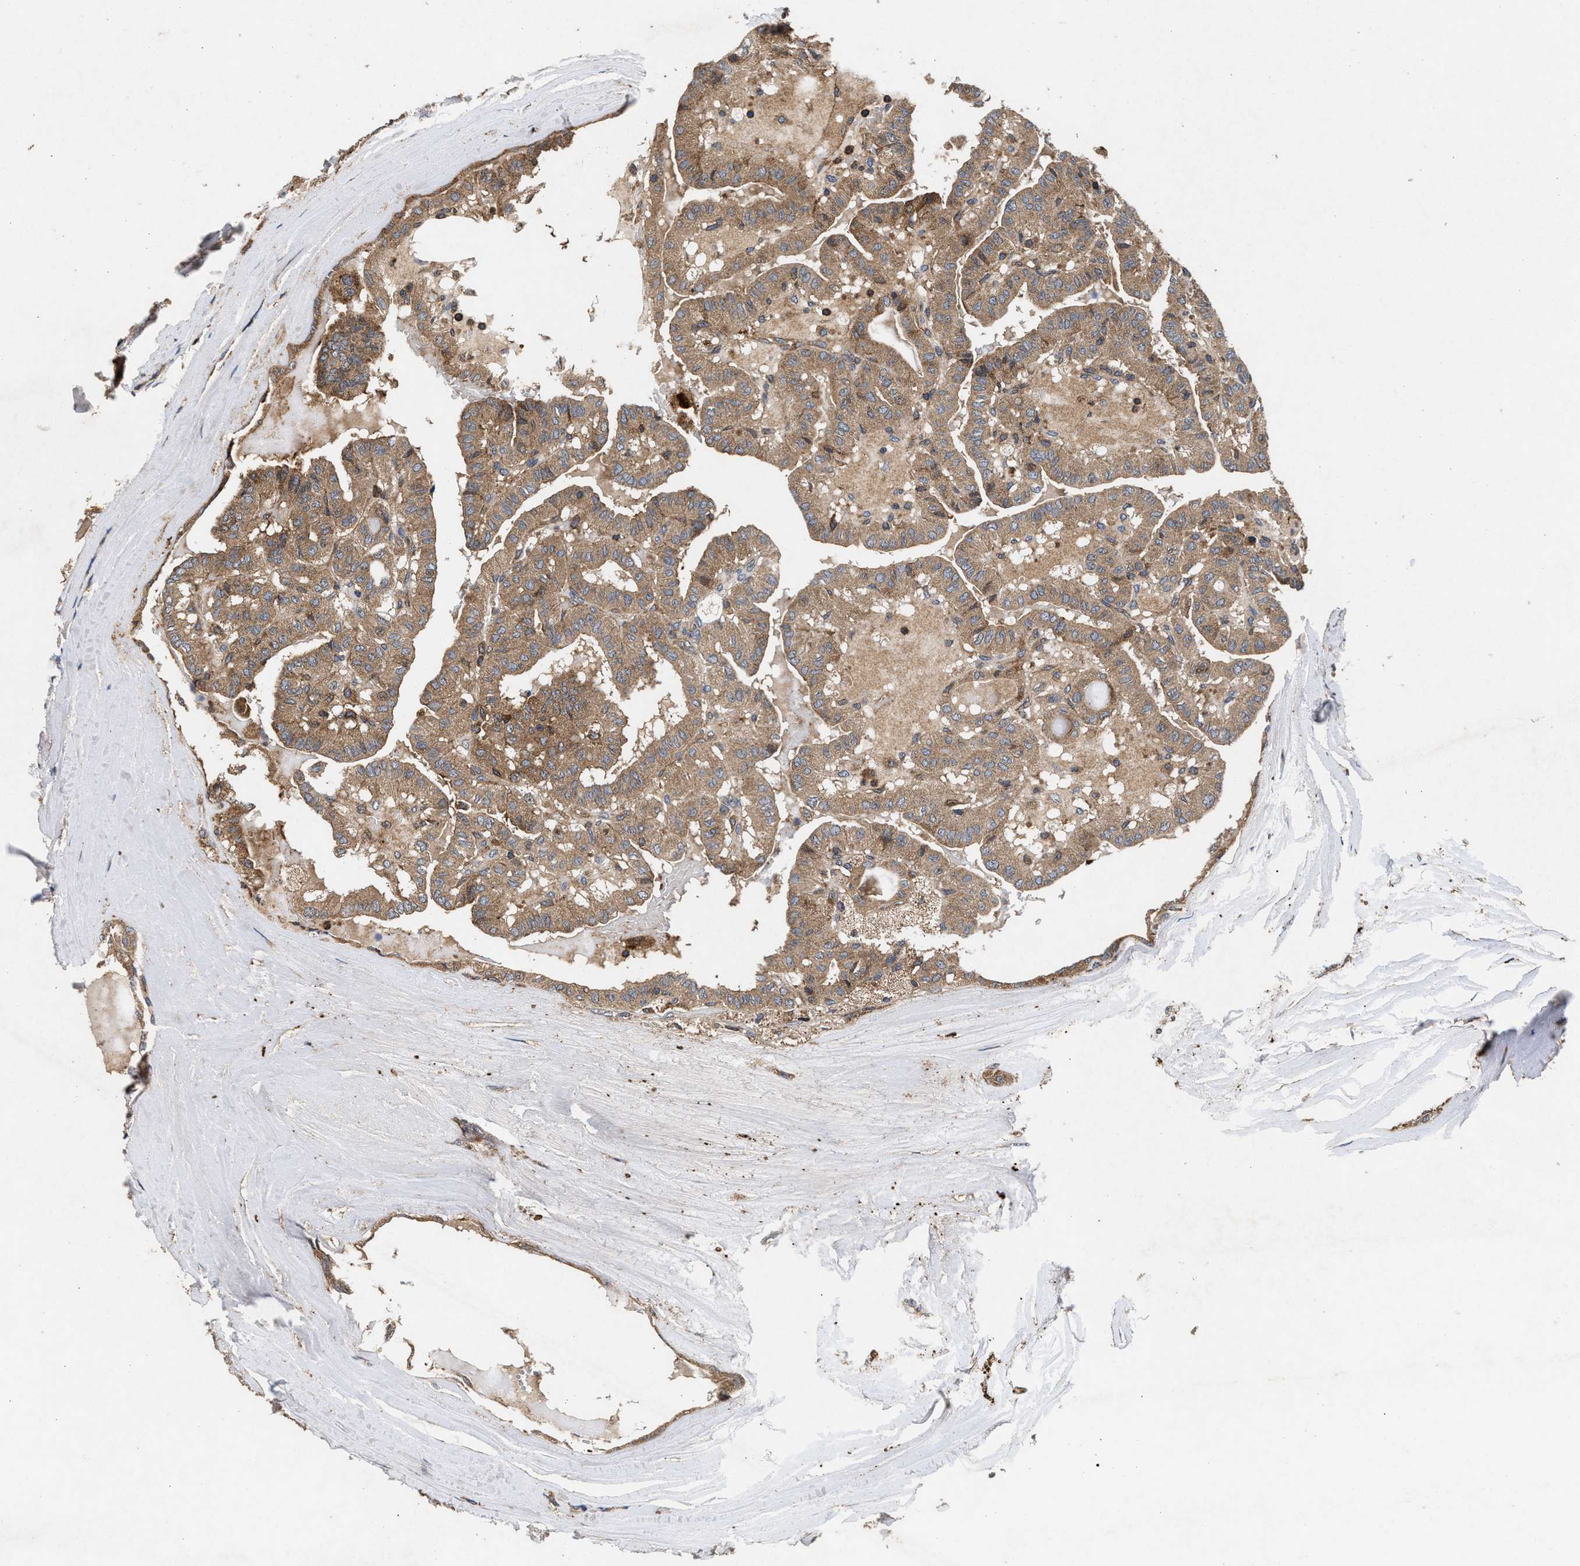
{"staining": {"intensity": "moderate", "quantity": ">75%", "location": "cytoplasmic/membranous"}, "tissue": "thyroid cancer", "cell_type": "Tumor cells", "image_type": "cancer", "snomed": [{"axis": "morphology", "description": "Papillary adenocarcinoma, NOS"}, {"axis": "topography", "description": "Thyroid gland"}], "caption": "Thyroid cancer (papillary adenocarcinoma) was stained to show a protein in brown. There is medium levels of moderate cytoplasmic/membranous staining in about >75% of tumor cells.", "gene": "NFKB2", "patient": {"sex": "male", "age": 77}}